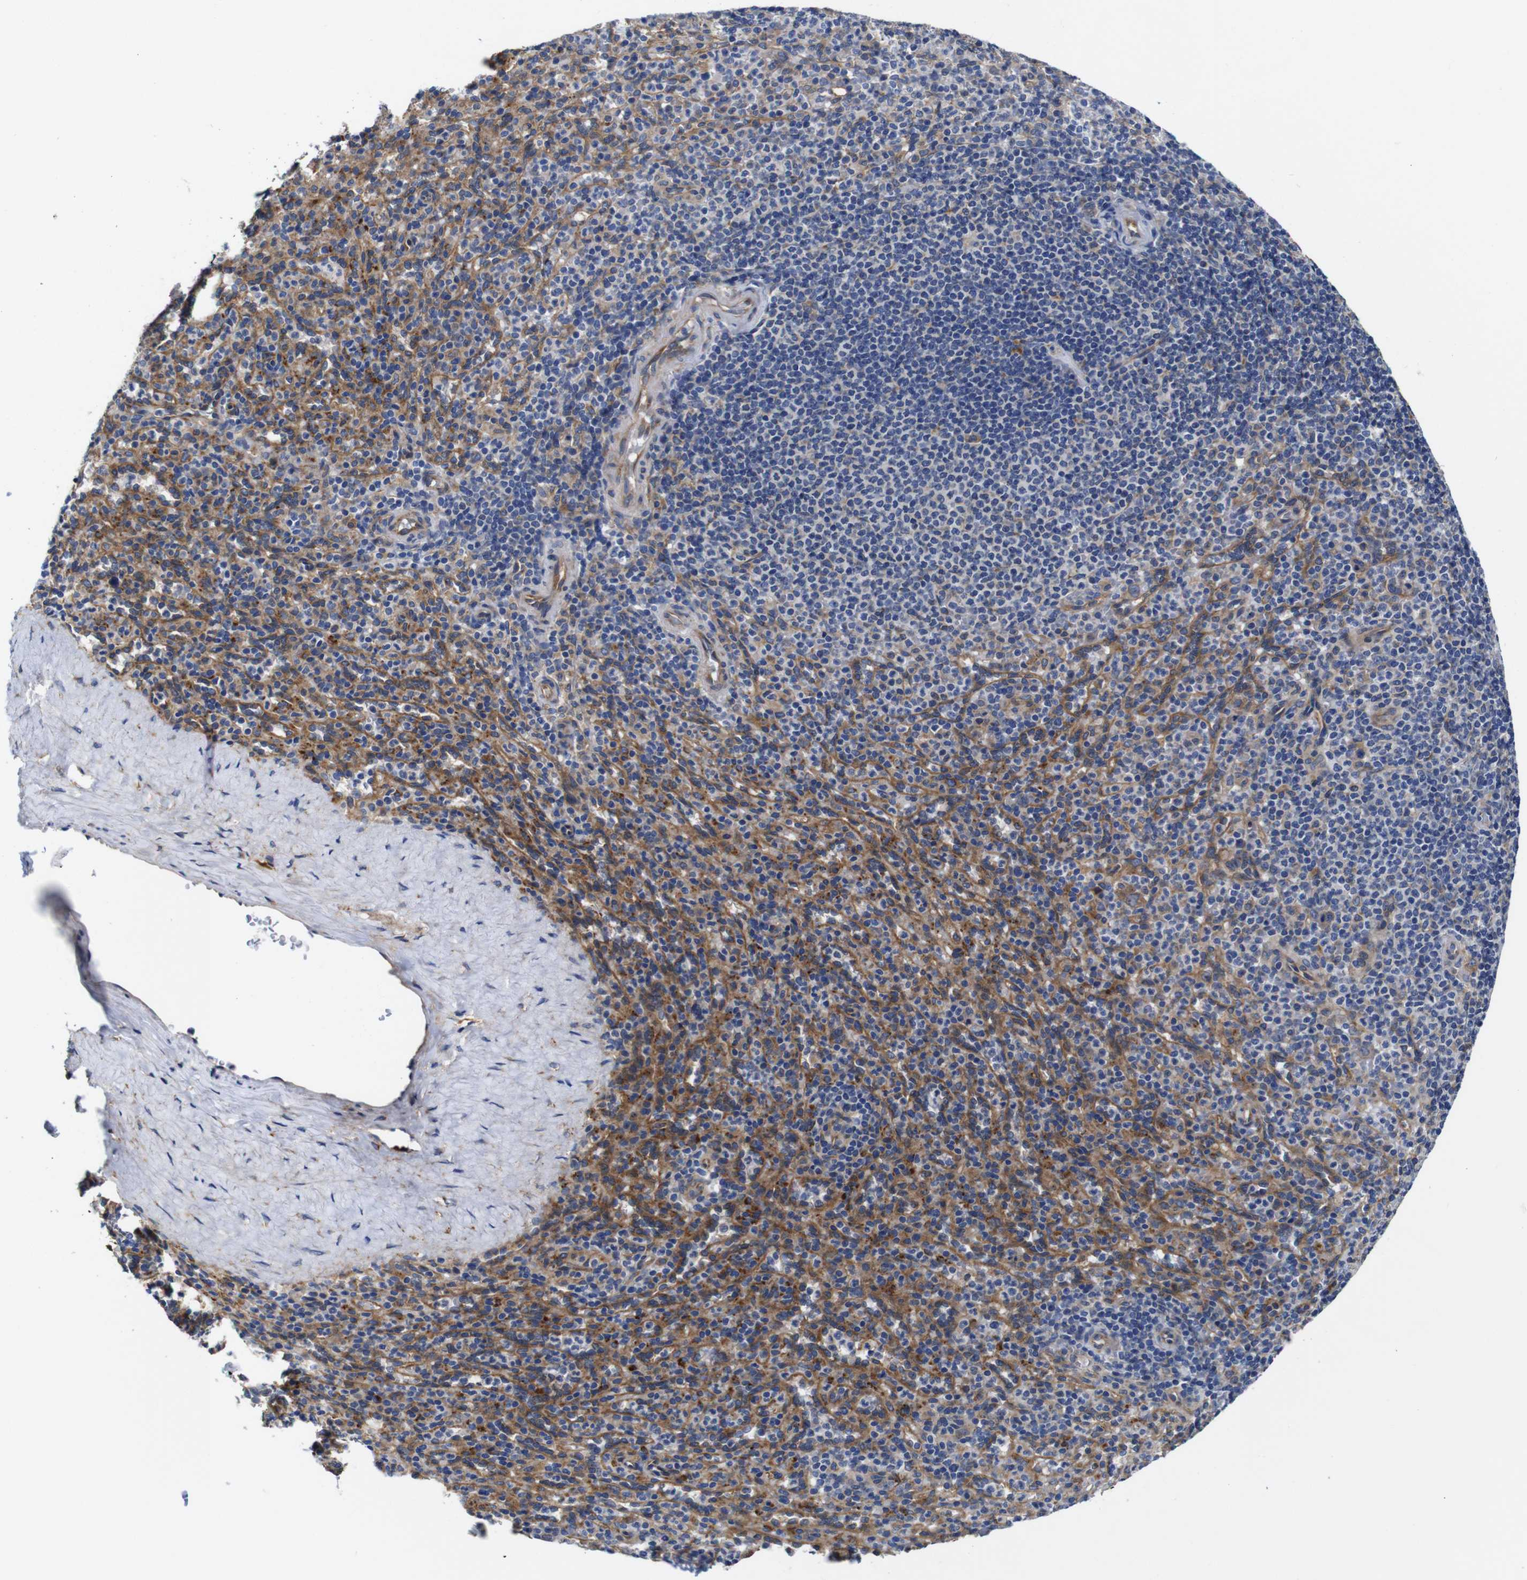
{"staining": {"intensity": "weak", "quantity": "25%-75%", "location": "cytoplasmic/membranous"}, "tissue": "spleen", "cell_type": "Cells in red pulp", "image_type": "normal", "snomed": [{"axis": "morphology", "description": "Normal tissue, NOS"}, {"axis": "topography", "description": "Spleen"}], "caption": "Immunohistochemical staining of normal spleen demonstrates weak cytoplasmic/membranous protein expression in about 25%-75% of cells in red pulp. Immunohistochemistry (ihc) stains the protein in brown and the nuclei are stained blue.", "gene": "CLCC1", "patient": {"sex": "male", "age": 36}}